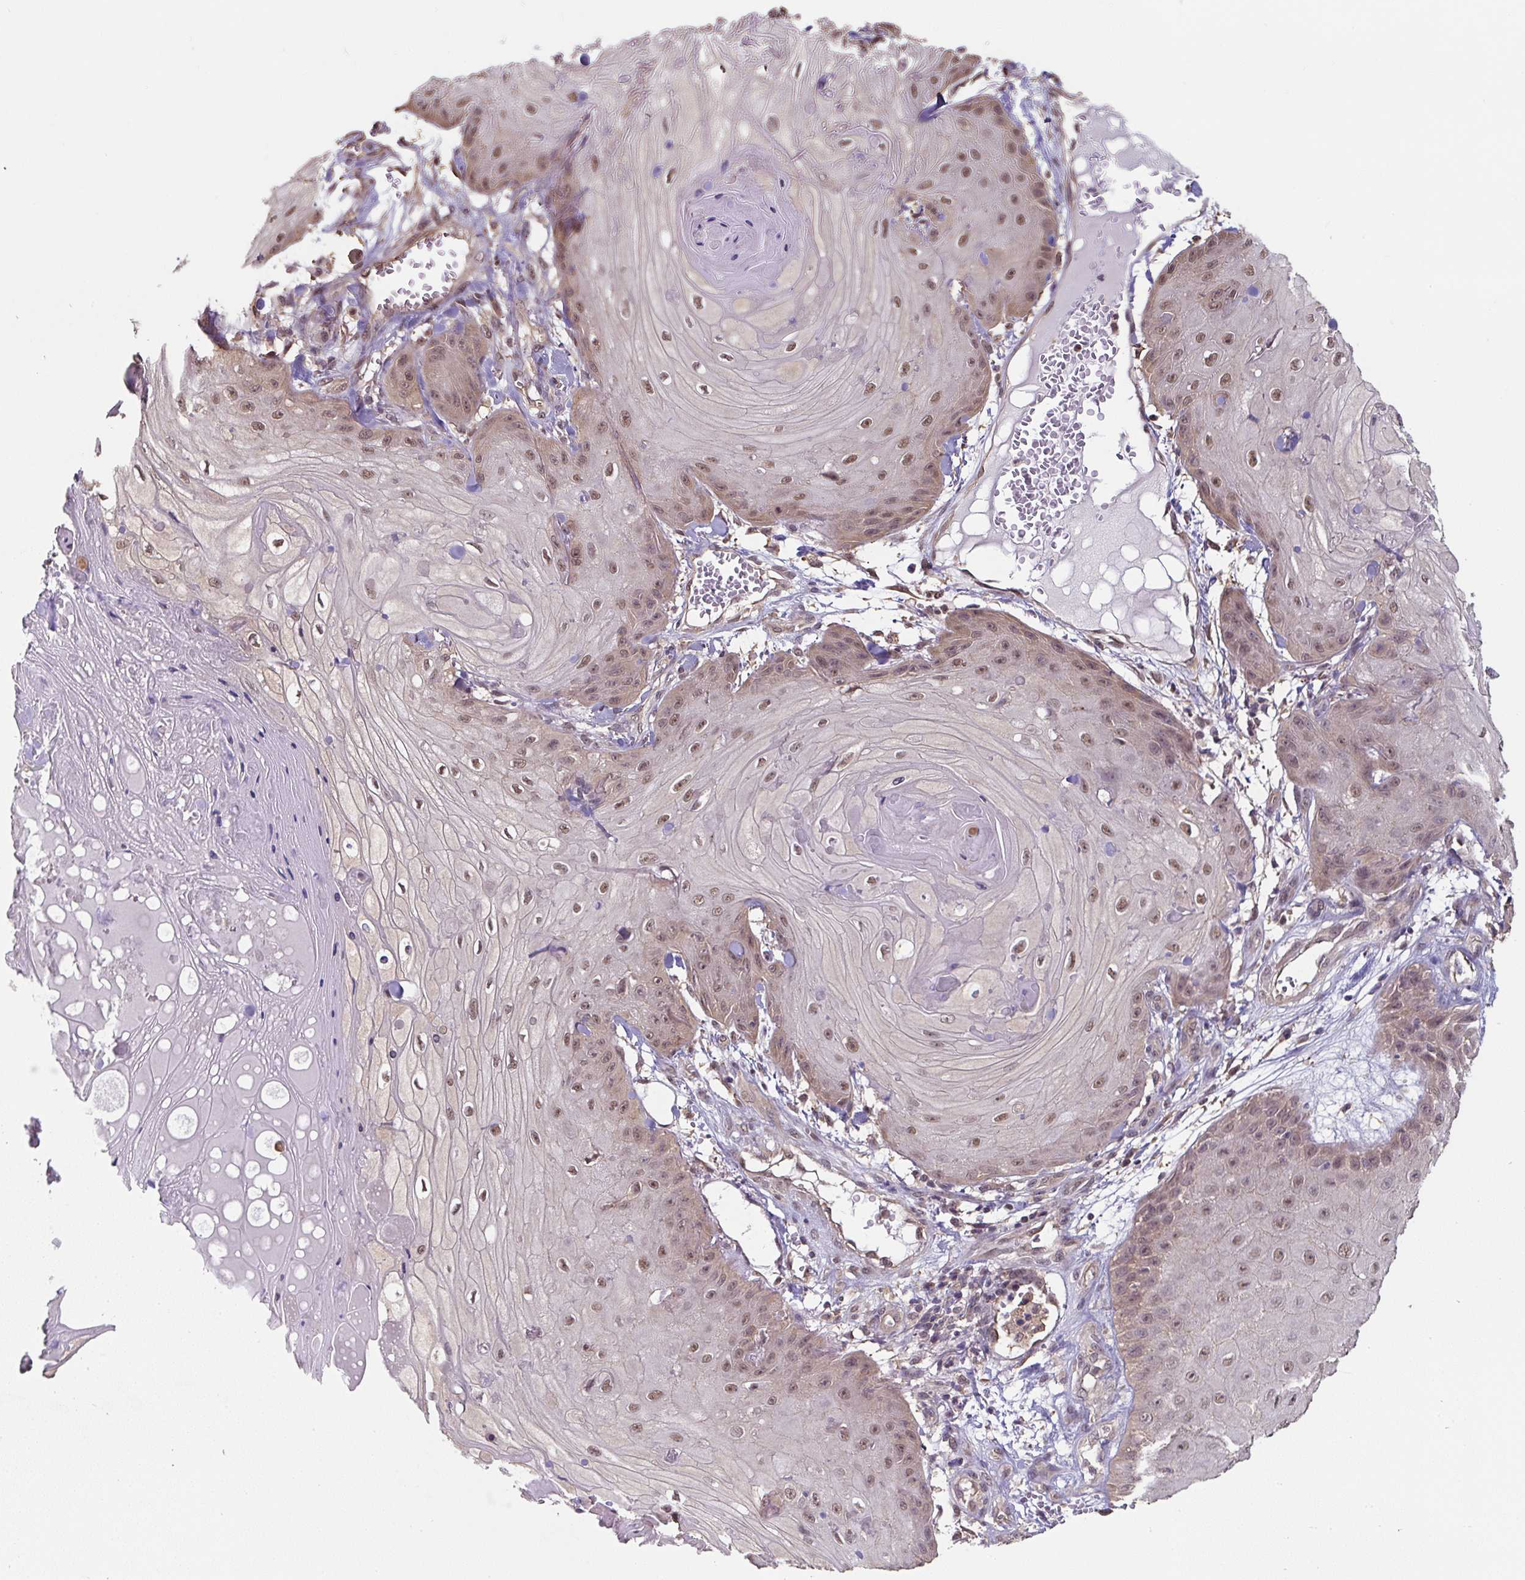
{"staining": {"intensity": "moderate", "quantity": ">75%", "location": "nuclear"}, "tissue": "skin cancer", "cell_type": "Tumor cells", "image_type": "cancer", "snomed": [{"axis": "morphology", "description": "Squamous cell carcinoma, NOS"}, {"axis": "topography", "description": "Skin"}], "caption": "An immunohistochemistry (IHC) micrograph of neoplastic tissue is shown. Protein staining in brown highlights moderate nuclear positivity in skin cancer (squamous cell carcinoma) within tumor cells.", "gene": "ST13", "patient": {"sex": "male", "age": 74}}